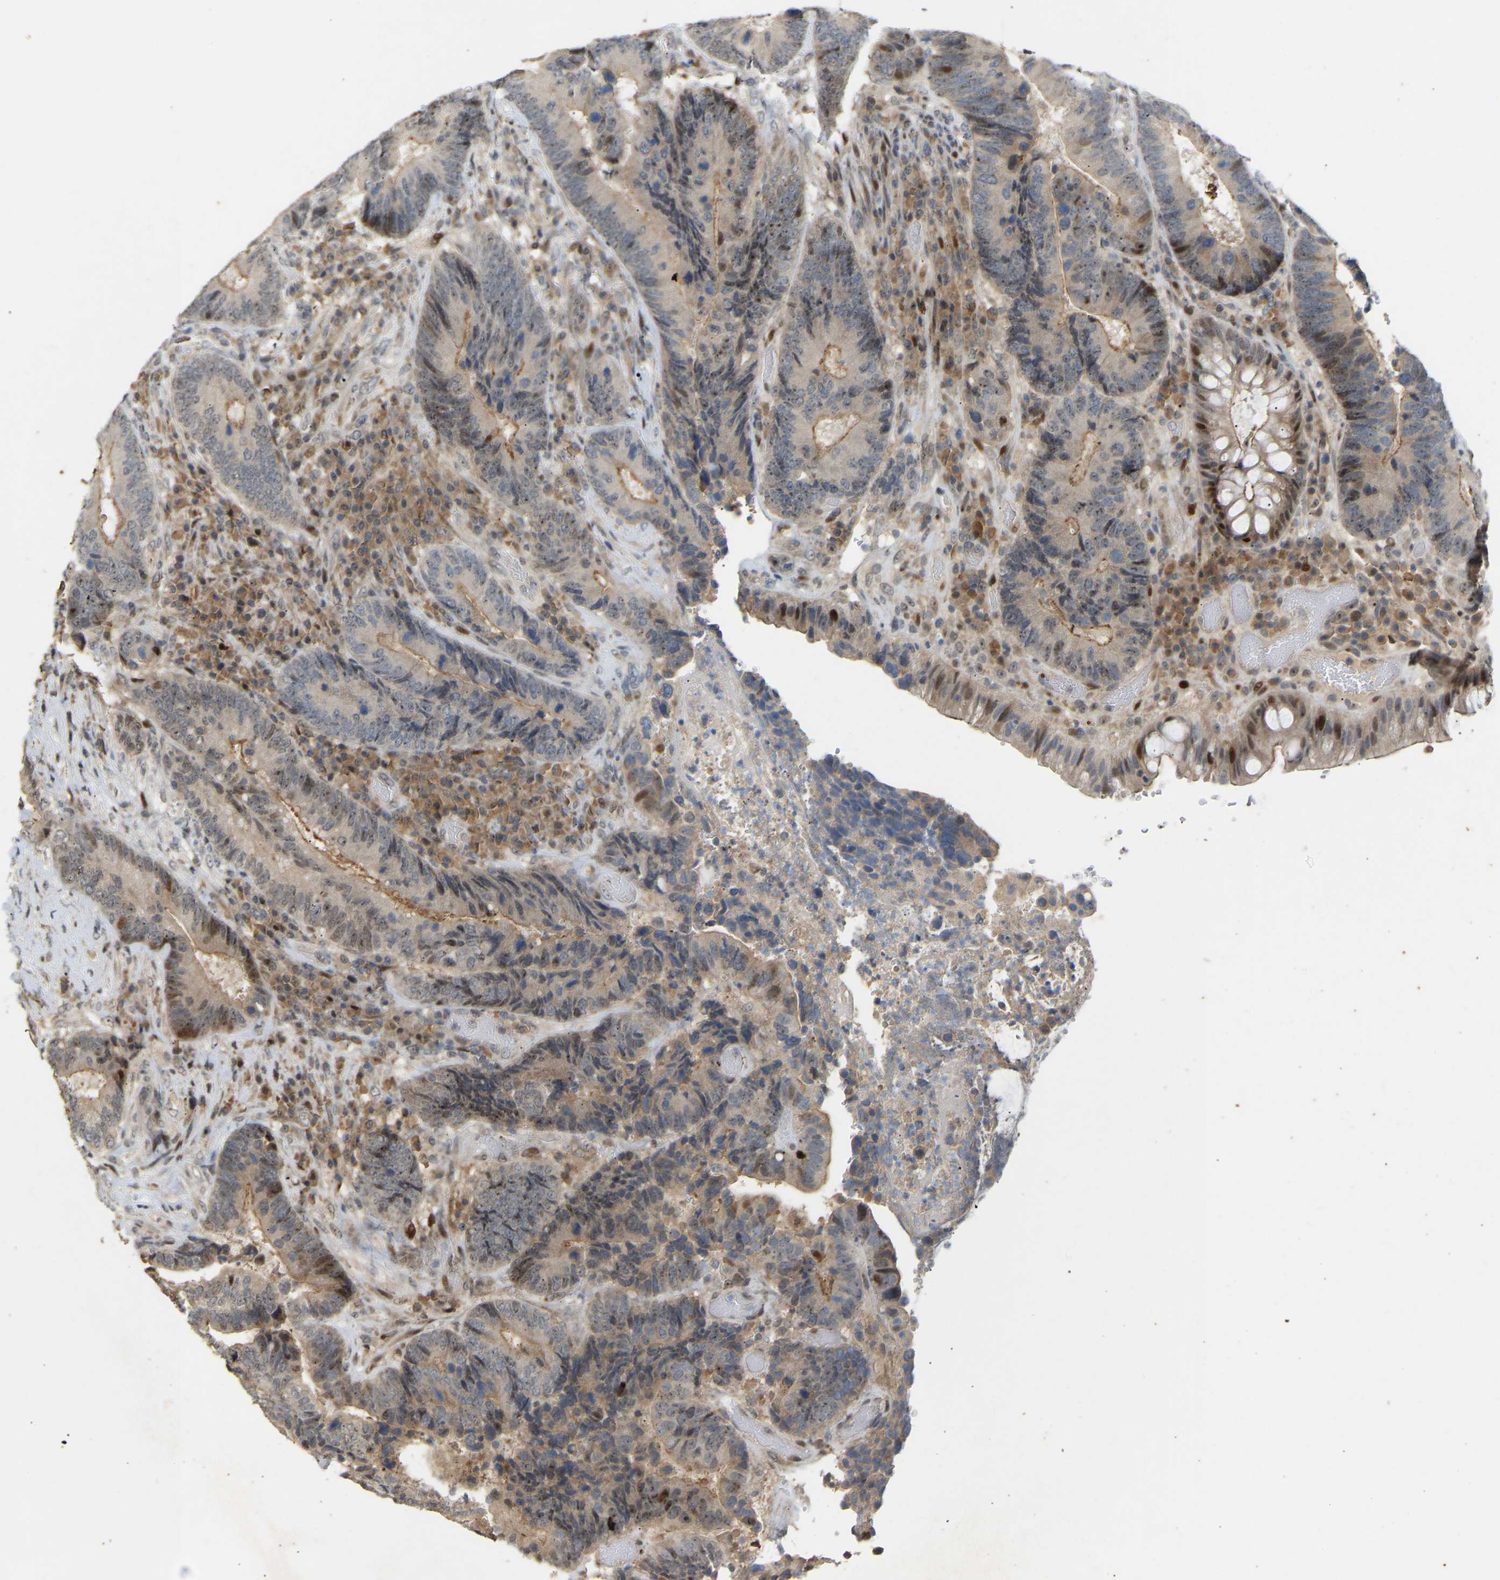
{"staining": {"intensity": "moderate", "quantity": "<25%", "location": "nuclear"}, "tissue": "colorectal cancer", "cell_type": "Tumor cells", "image_type": "cancer", "snomed": [{"axis": "morphology", "description": "Adenocarcinoma, NOS"}, {"axis": "topography", "description": "Rectum"}], "caption": "This photomicrograph exhibits IHC staining of human colorectal cancer (adenocarcinoma), with low moderate nuclear expression in approximately <25% of tumor cells.", "gene": "PTPN4", "patient": {"sex": "female", "age": 89}}